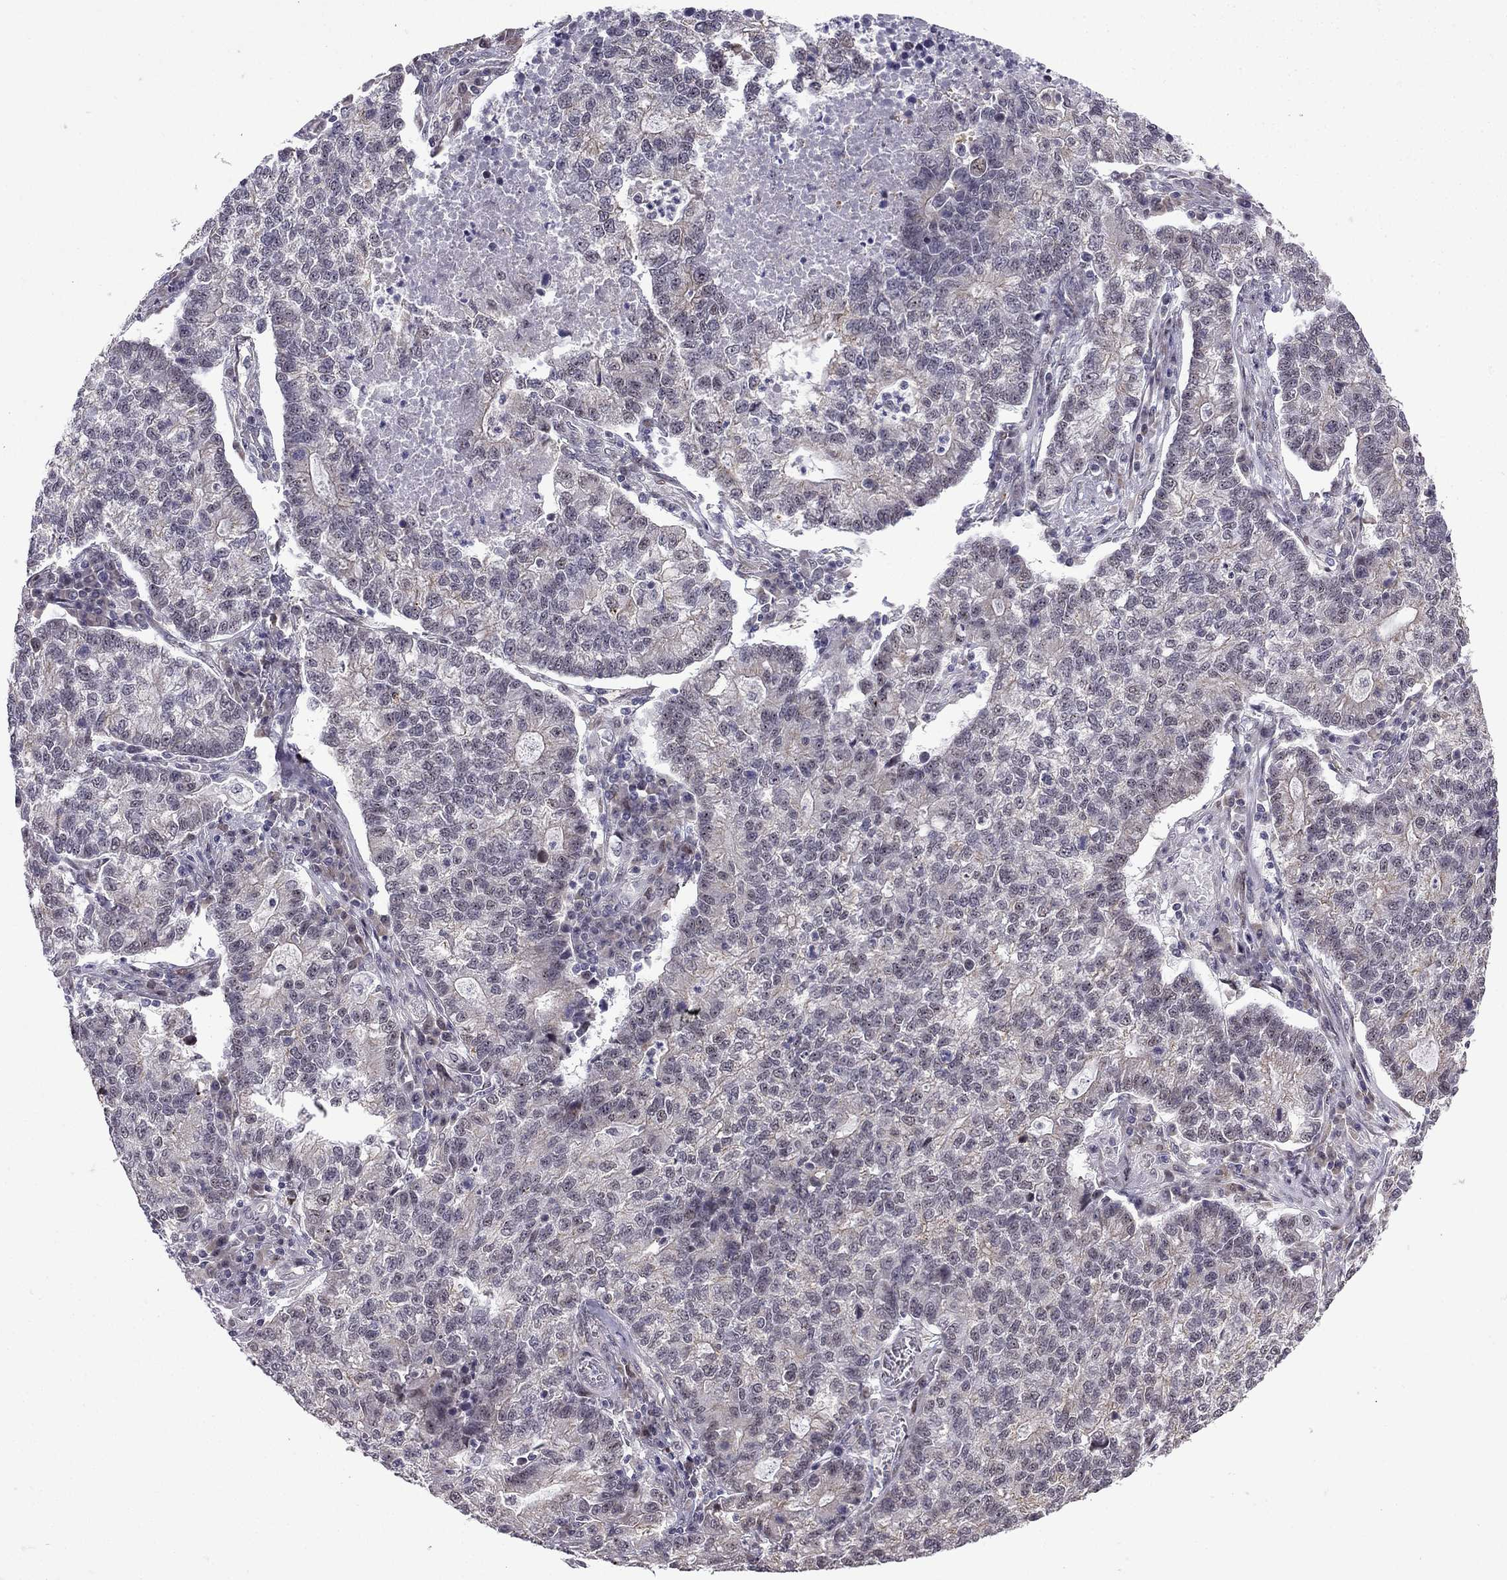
{"staining": {"intensity": "negative", "quantity": "none", "location": "none"}, "tissue": "lung cancer", "cell_type": "Tumor cells", "image_type": "cancer", "snomed": [{"axis": "morphology", "description": "Adenocarcinoma, NOS"}, {"axis": "topography", "description": "Lung"}], "caption": "A photomicrograph of lung adenocarcinoma stained for a protein reveals no brown staining in tumor cells.", "gene": "FGF3", "patient": {"sex": "male", "age": 57}}